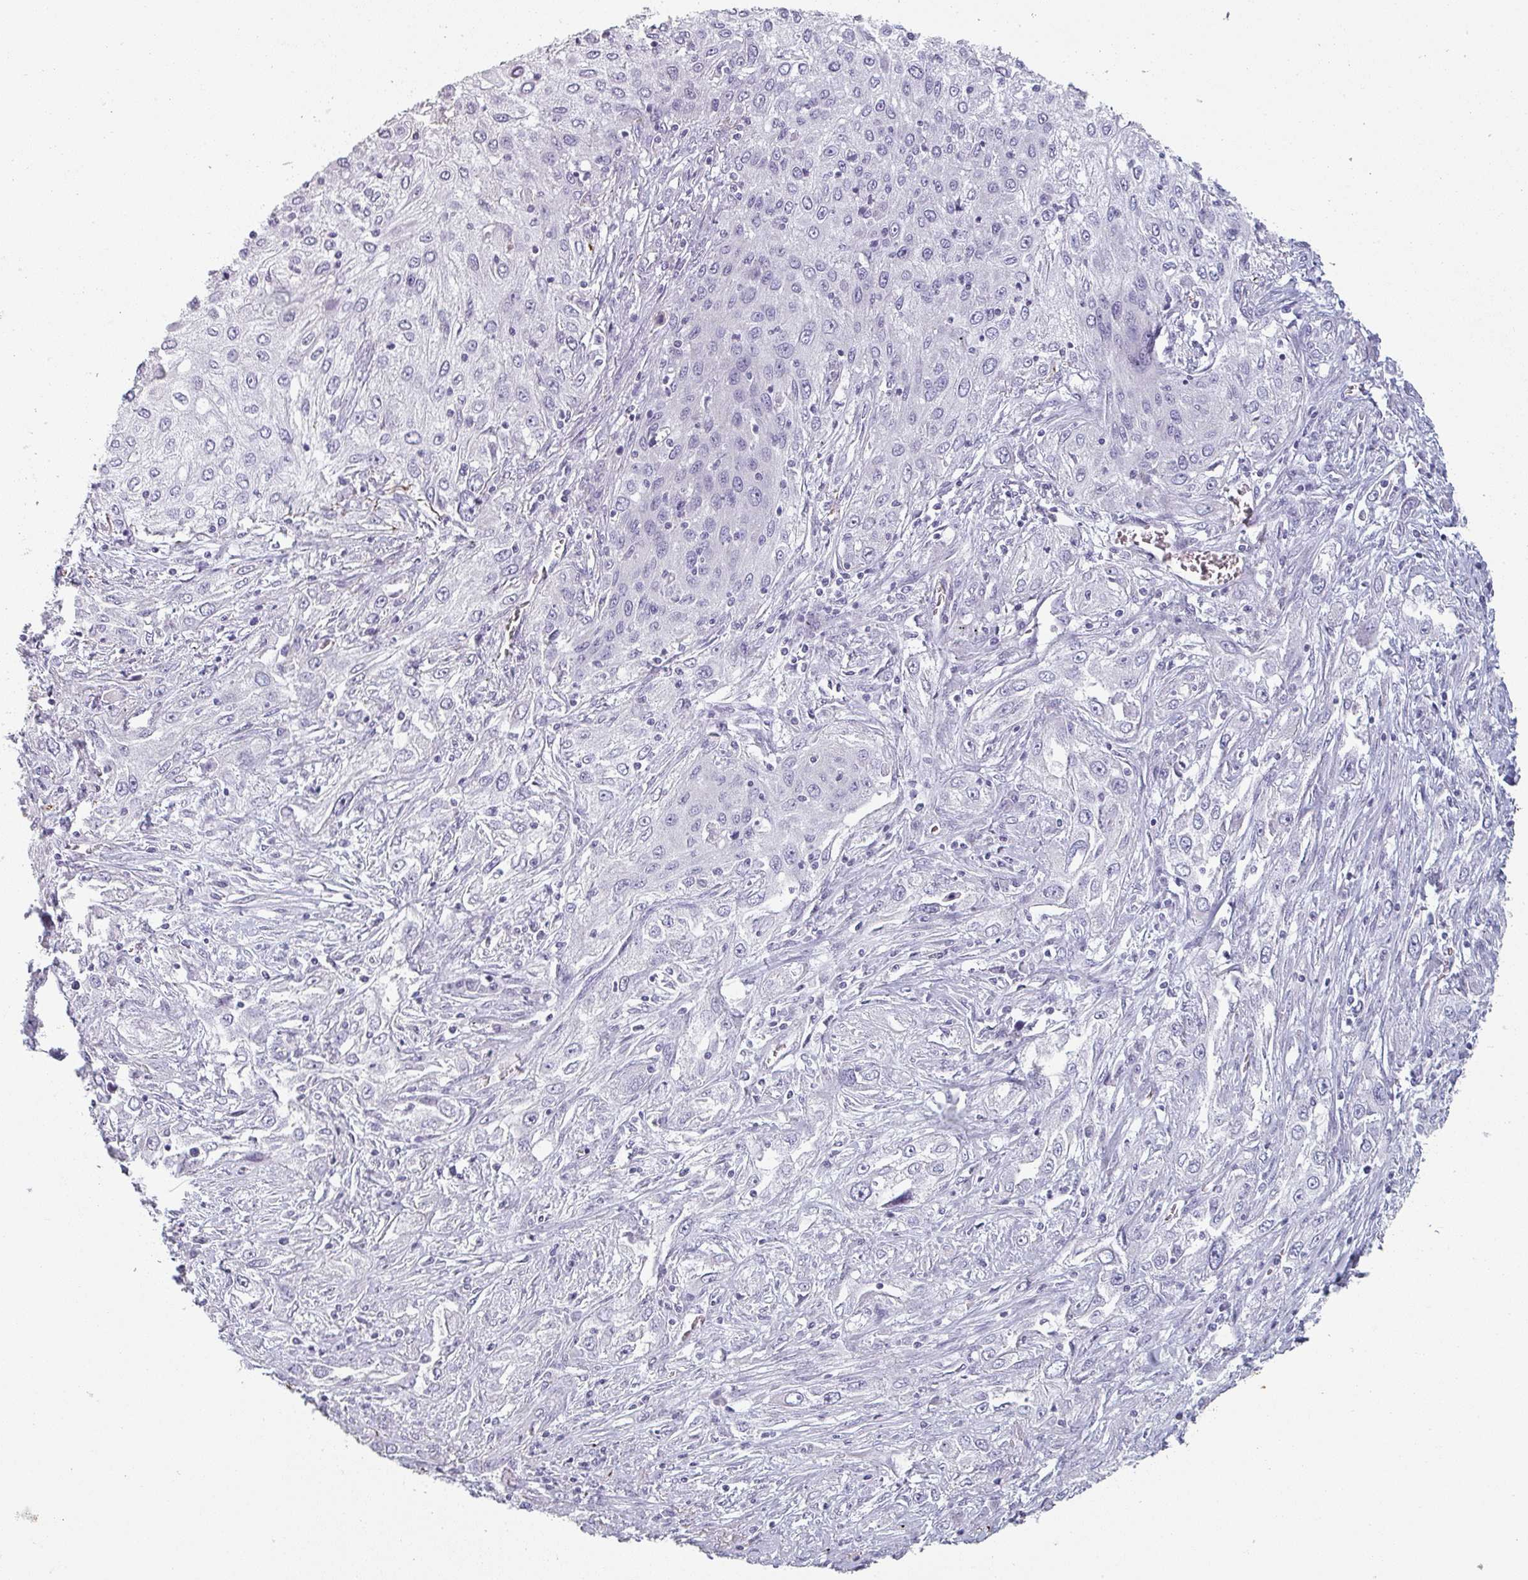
{"staining": {"intensity": "negative", "quantity": "none", "location": "none"}, "tissue": "lung cancer", "cell_type": "Tumor cells", "image_type": "cancer", "snomed": [{"axis": "morphology", "description": "Squamous cell carcinoma, NOS"}, {"axis": "topography", "description": "Lung"}], "caption": "IHC histopathology image of neoplastic tissue: human lung cancer (squamous cell carcinoma) stained with DAB (3,3'-diaminobenzidine) displays no significant protein staining in tumor cells. The staining is performed using DAB (3,3'-diaminobenzidine) brown chromogen with nuclei counter-stained in using hematoxylin.", "gene": "SFTPA1", "patient": {"sex": "female", "age": 69}}